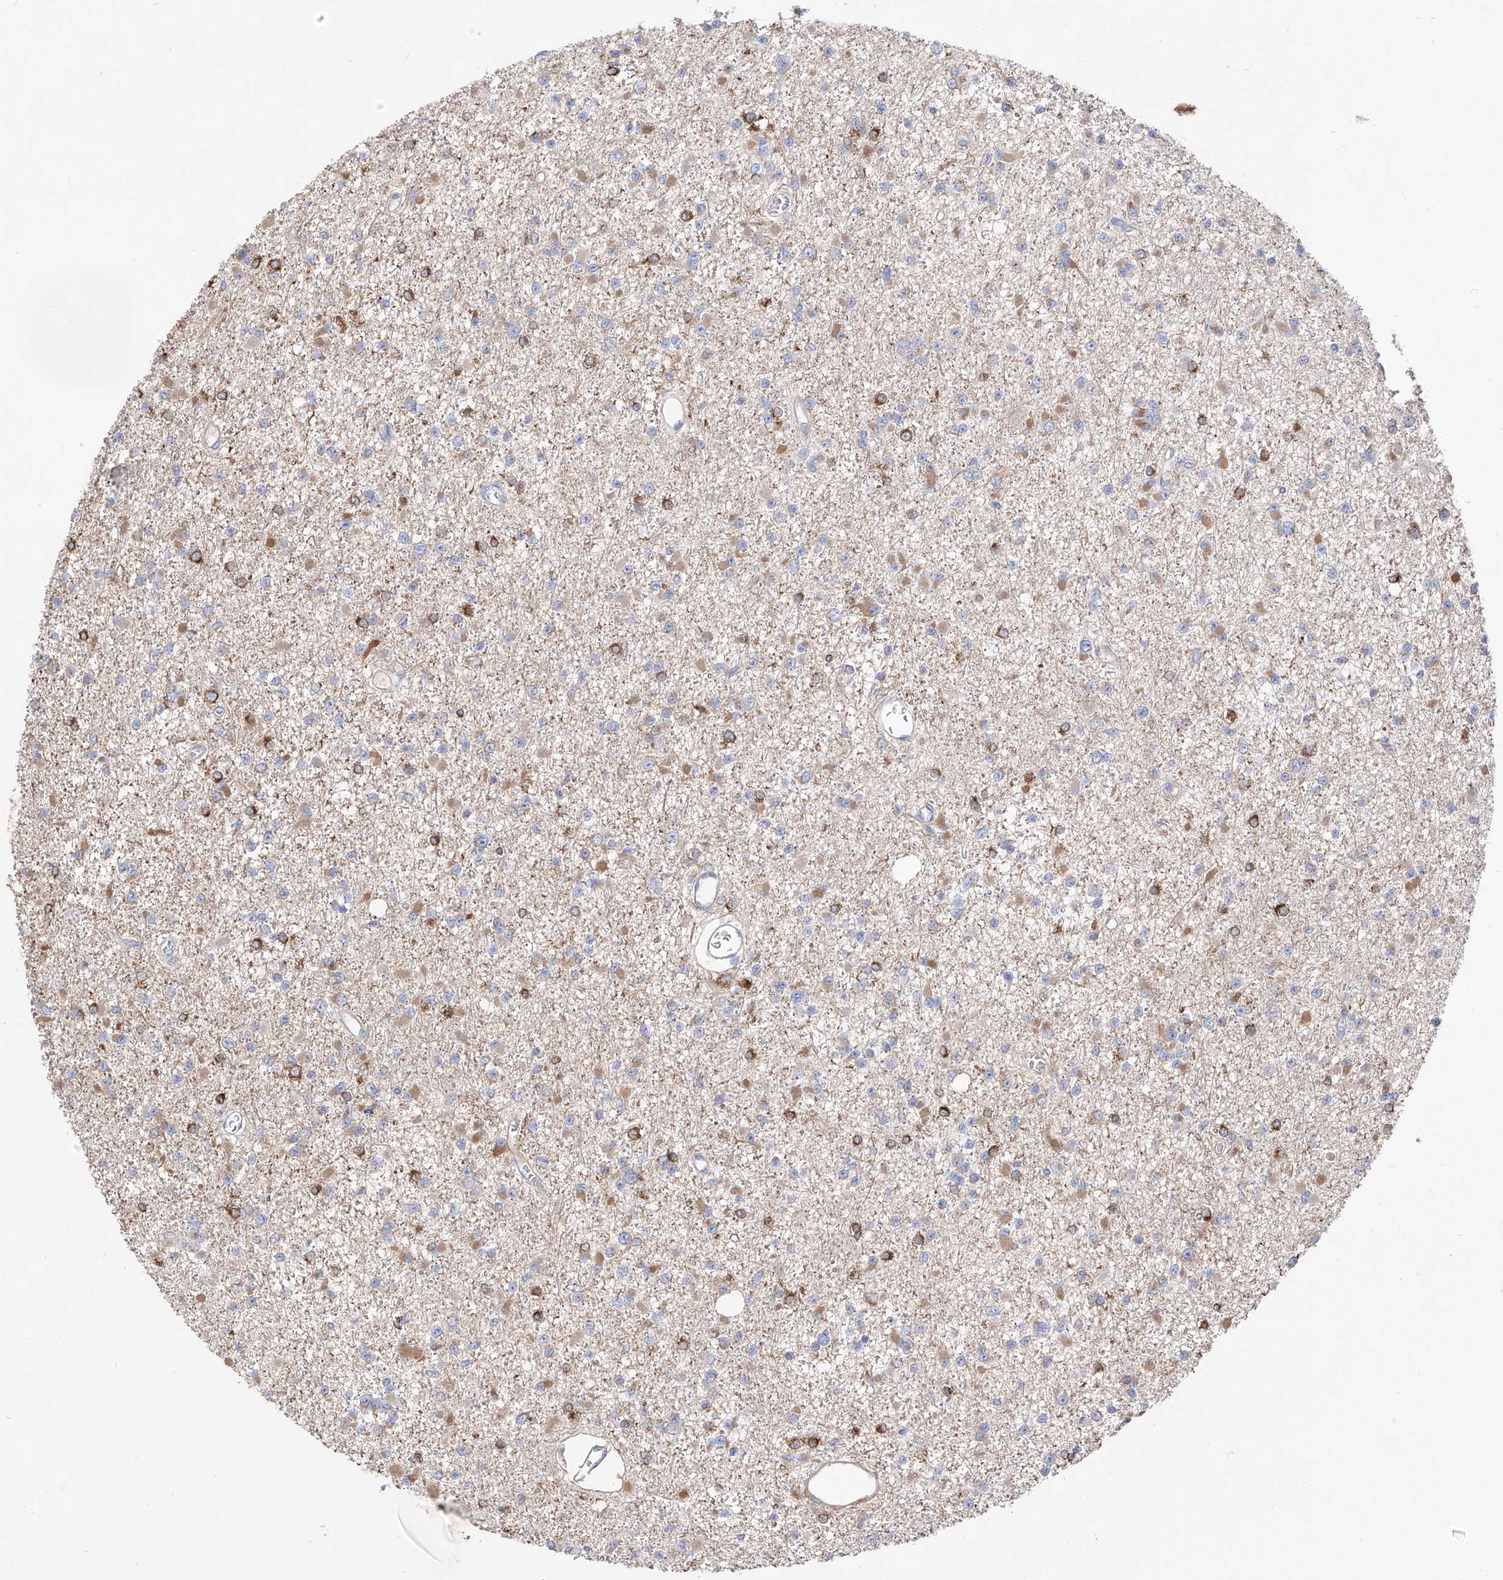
{"staining": {"intensity": "moderate", "quantity": "<25%", "location": "cytoplasmic/membranous"}, "tissue": "glioma", "cell_type": "Tumor cells", "image_type": "cancer", "snomed": [{"axis": "morphology", "description": "Glioma, malignant, Low grade"}, {"axis": "topography", "description": "Brain"}], "caption": "Moderate cytoplasmic/membranous expression for a protein is seen in about <25% of tumor cells of glioma using immunohistochemistry (IHC).", "gene": "ZNF653", "patient": {"sex": "female", "age": 22}}